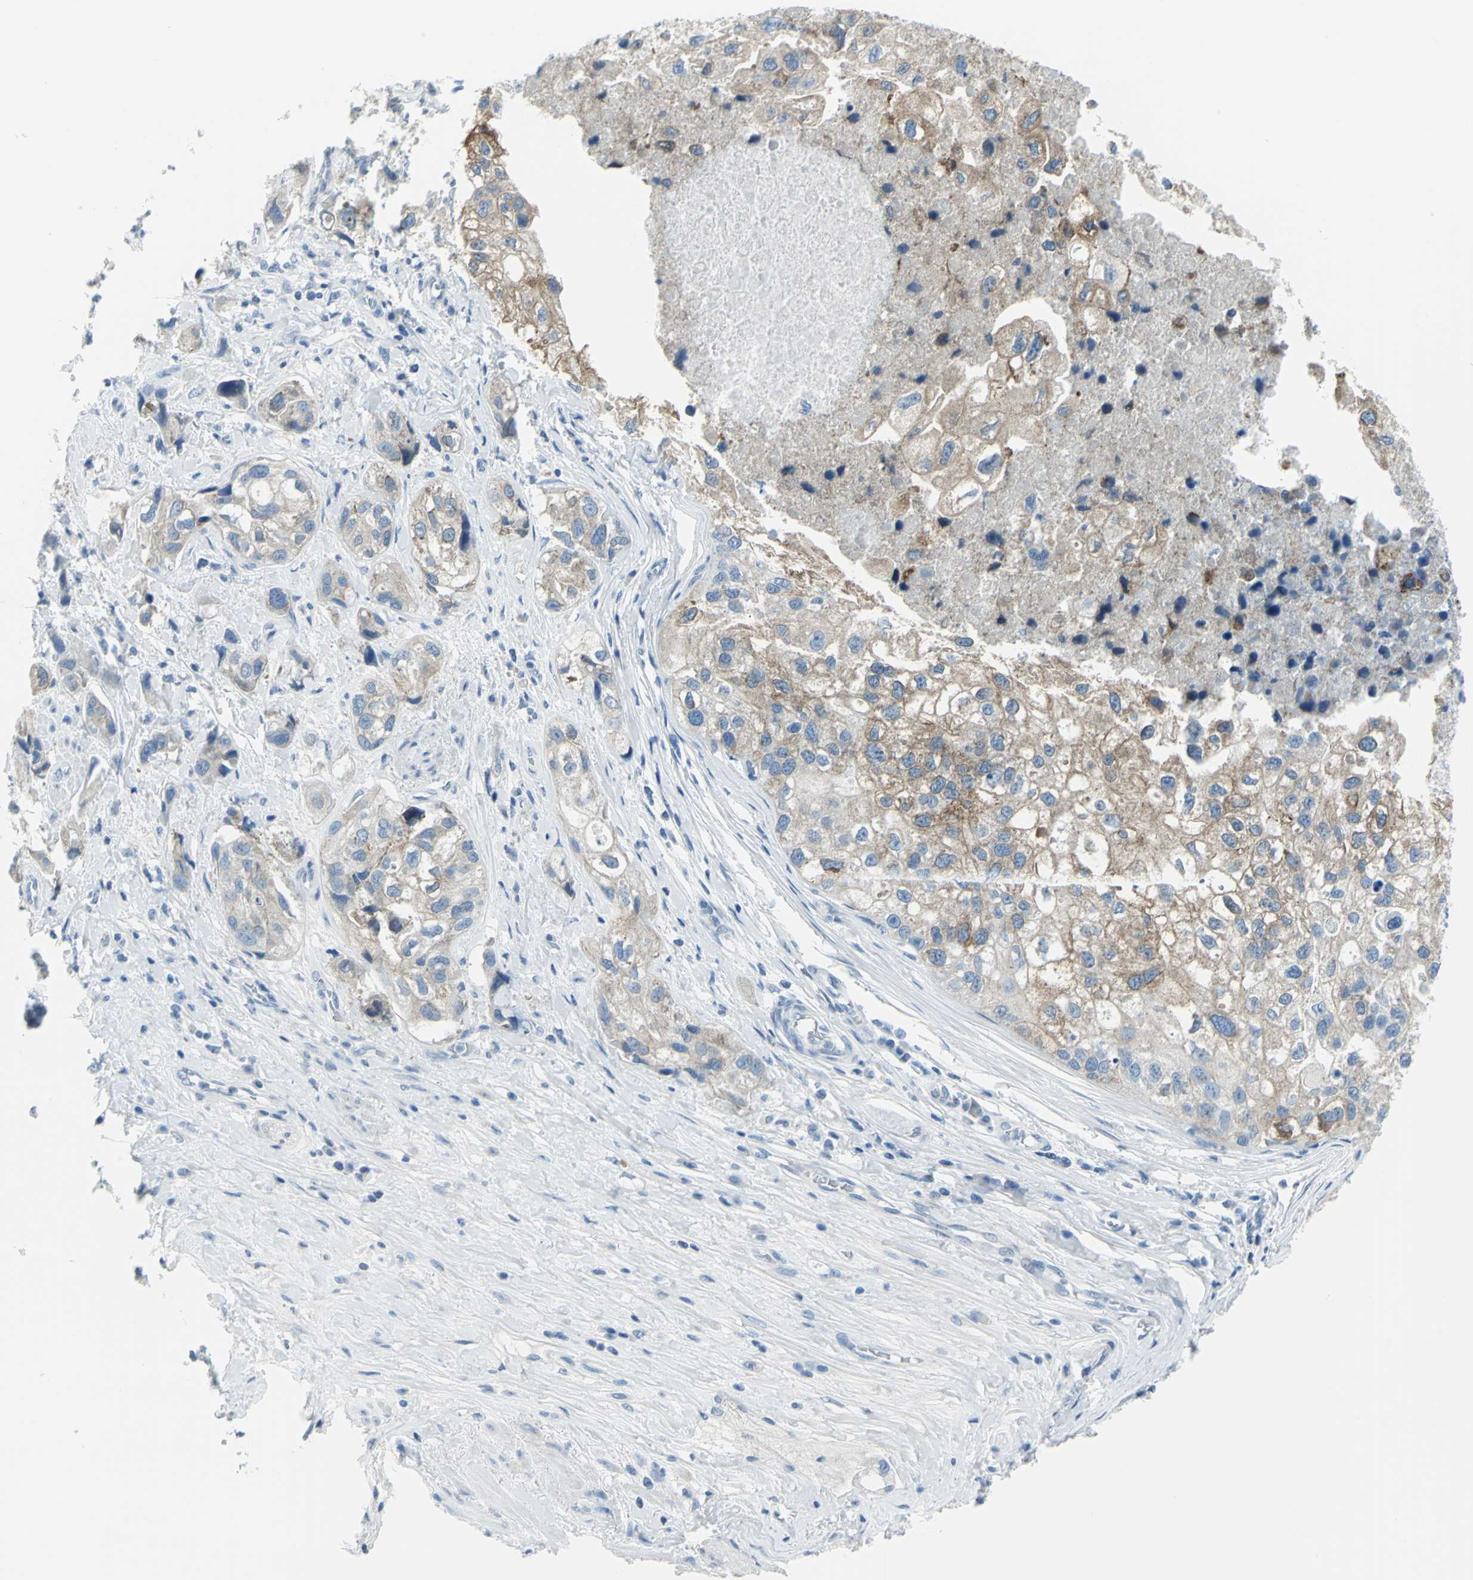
{"staining": {"intensity": "weak", "quantity": ">75%", "location": "cytoplasmic/membranous"}, "tissue": "urothelial cancer", "cell_type": "Tumor cells", "image_type": "cancer", "snomed": [{"axis": "morphology", "description": "Urothelial carcinoma, High grade"}, {"axis": "topography", "description": "Urinary bladder"}], "caption": "High-power microscopy captured an immunohistochemistry (IHC) micrograph of urothelial carcinoma (high-grade), revealing weak cytoplasmic/membranous positivity in about >75% of tumor cells.", "gene": "CYB5A", "patient": {"sex": "female", "age": 64}}